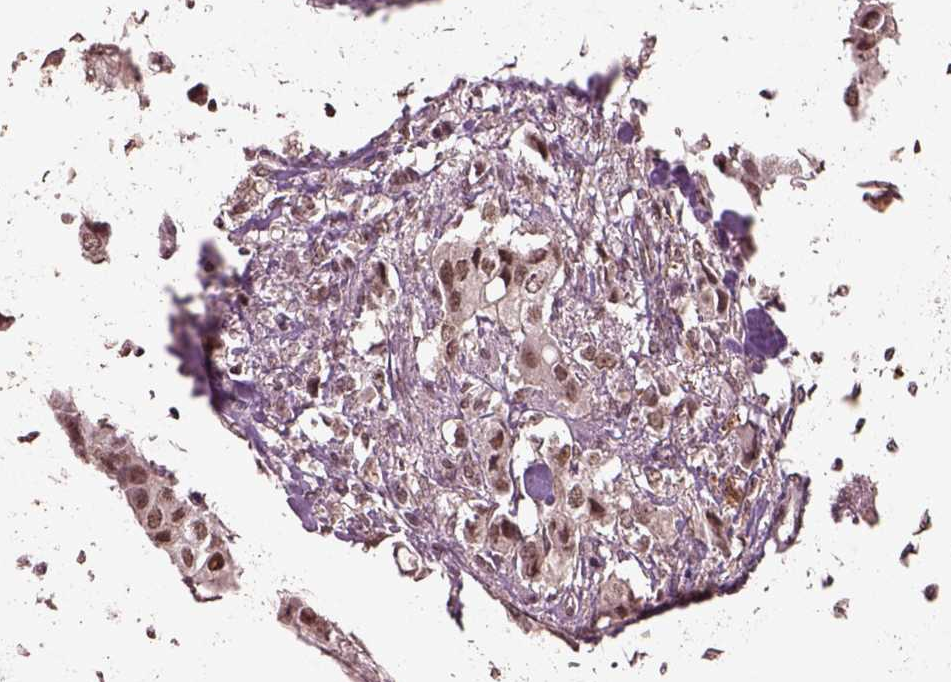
{"staining": {"intensity": "moderate", "quantity": ">75%", "location": "nuclear"}, "tissue": "breast cancer", "cell_type": "Tumor cells", "image_type": "cancer", "snomed": [{"axis": "morphology", "description": "Duct carcinoma"}, {"axis": "topography", "description": "Breast"}], "caption": "IHC histopathology image of neoplastic tissue: human breast invasive ductal carcinoma stained using IHC exhibits medium levels of moderate protein expression localized specifically in the nuclear of tumor cells, appearing as a nuclear brown color.", "gene": "BRD9", "patient": {"sex": "female", "age": 80}}